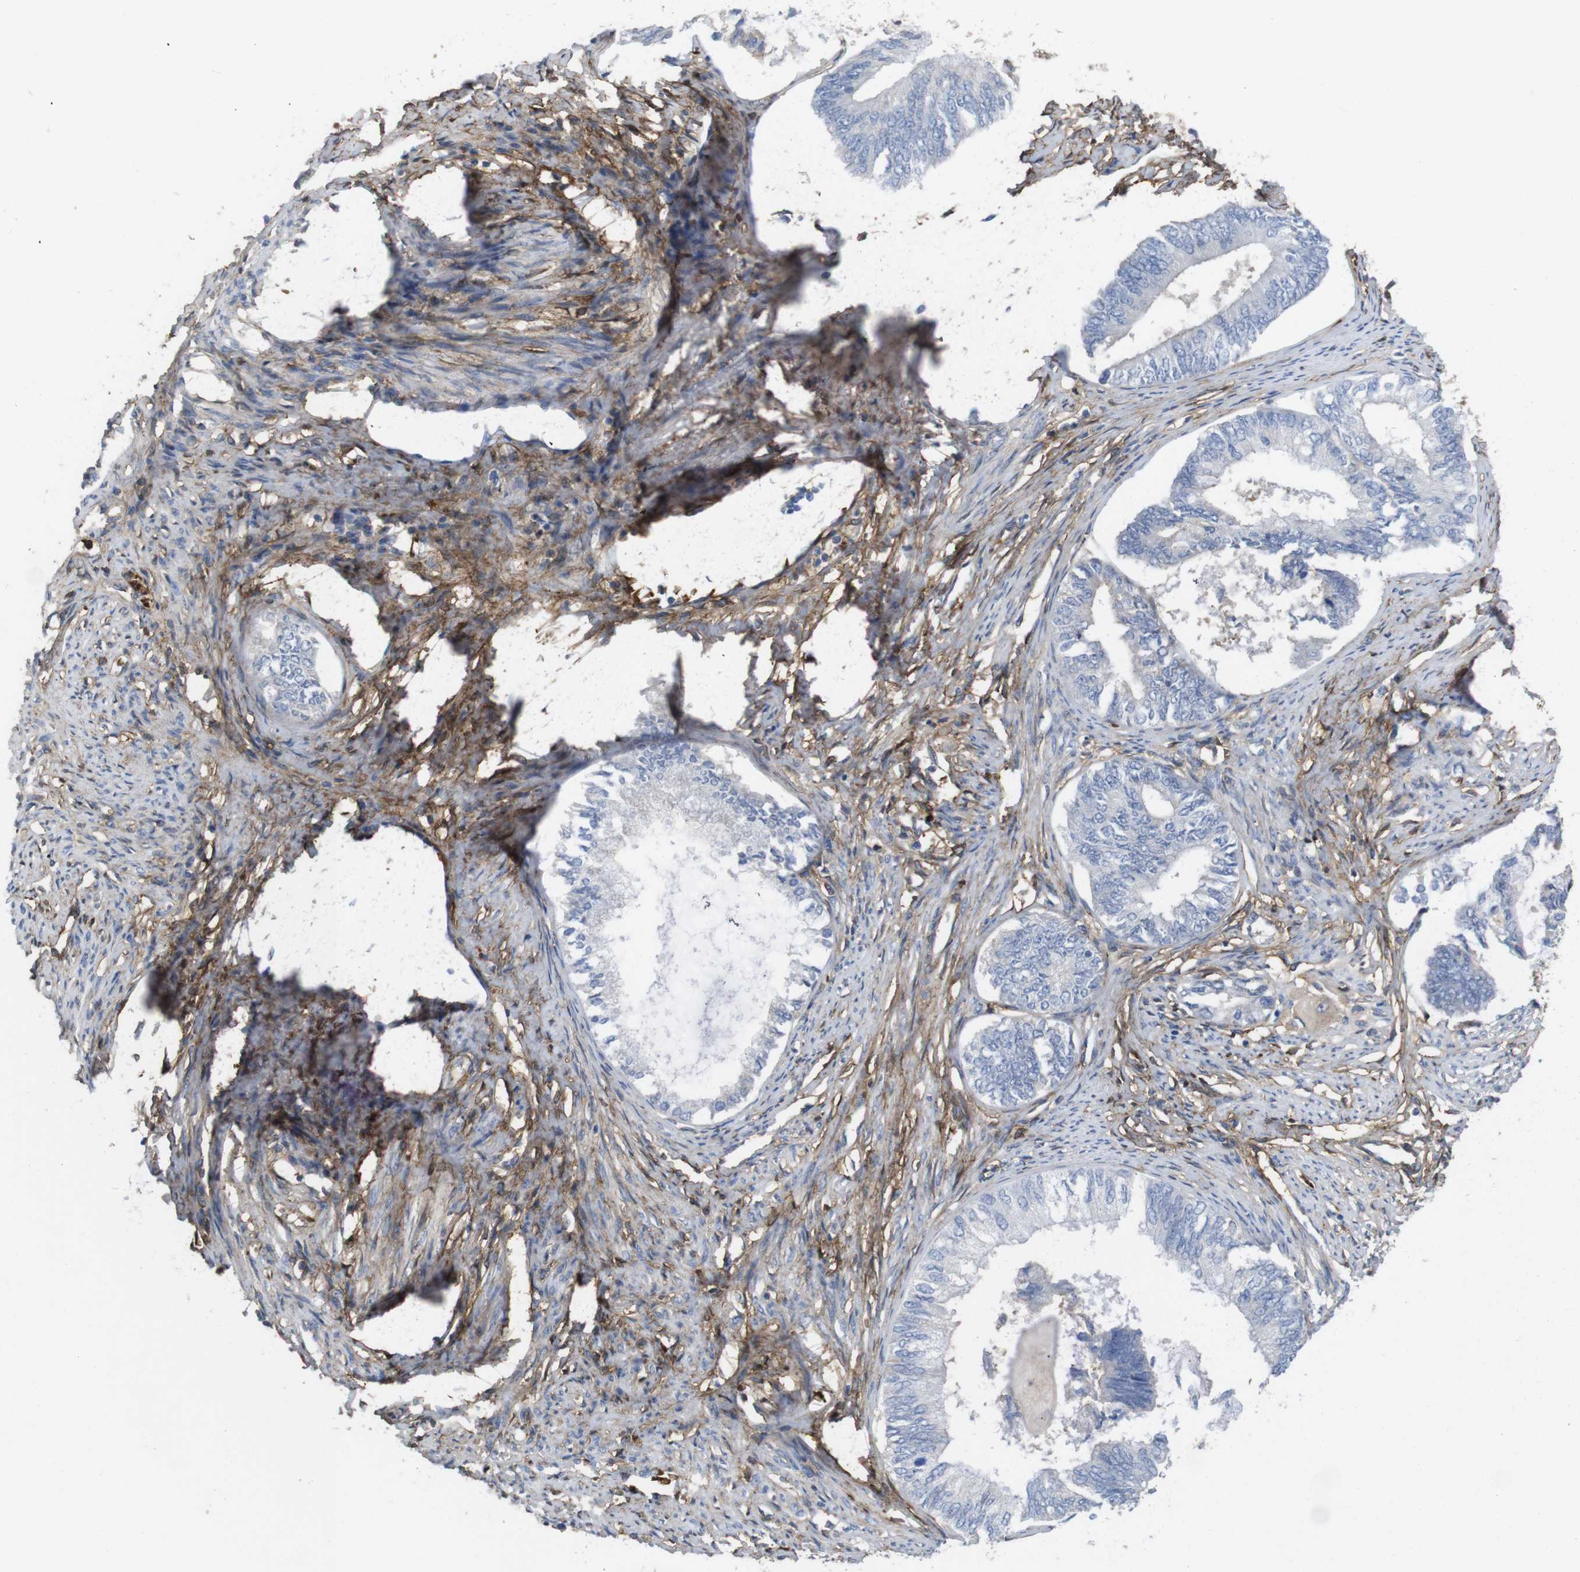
{"staining": {"intensity": "negative", "quantity": "none", "location": "none"}, "tissue": "endometrial cancer", "cell_type": "Tumor cells", "image_type": "cancer", "snomed": [{"axis": "morphology", "description": "Adenocarcinoma, NOS"}, {"axis": "topography", "description": "Endometrium"}], "caption": "The micrograph demonstrates no staining of tumor cells in adenocarcinoma (endometrial). (Immunohistochemistry, brightfield microscopy, high magnification).", "gene": "CYBRD1", "patient": {"sex": "female", "age": 86}}